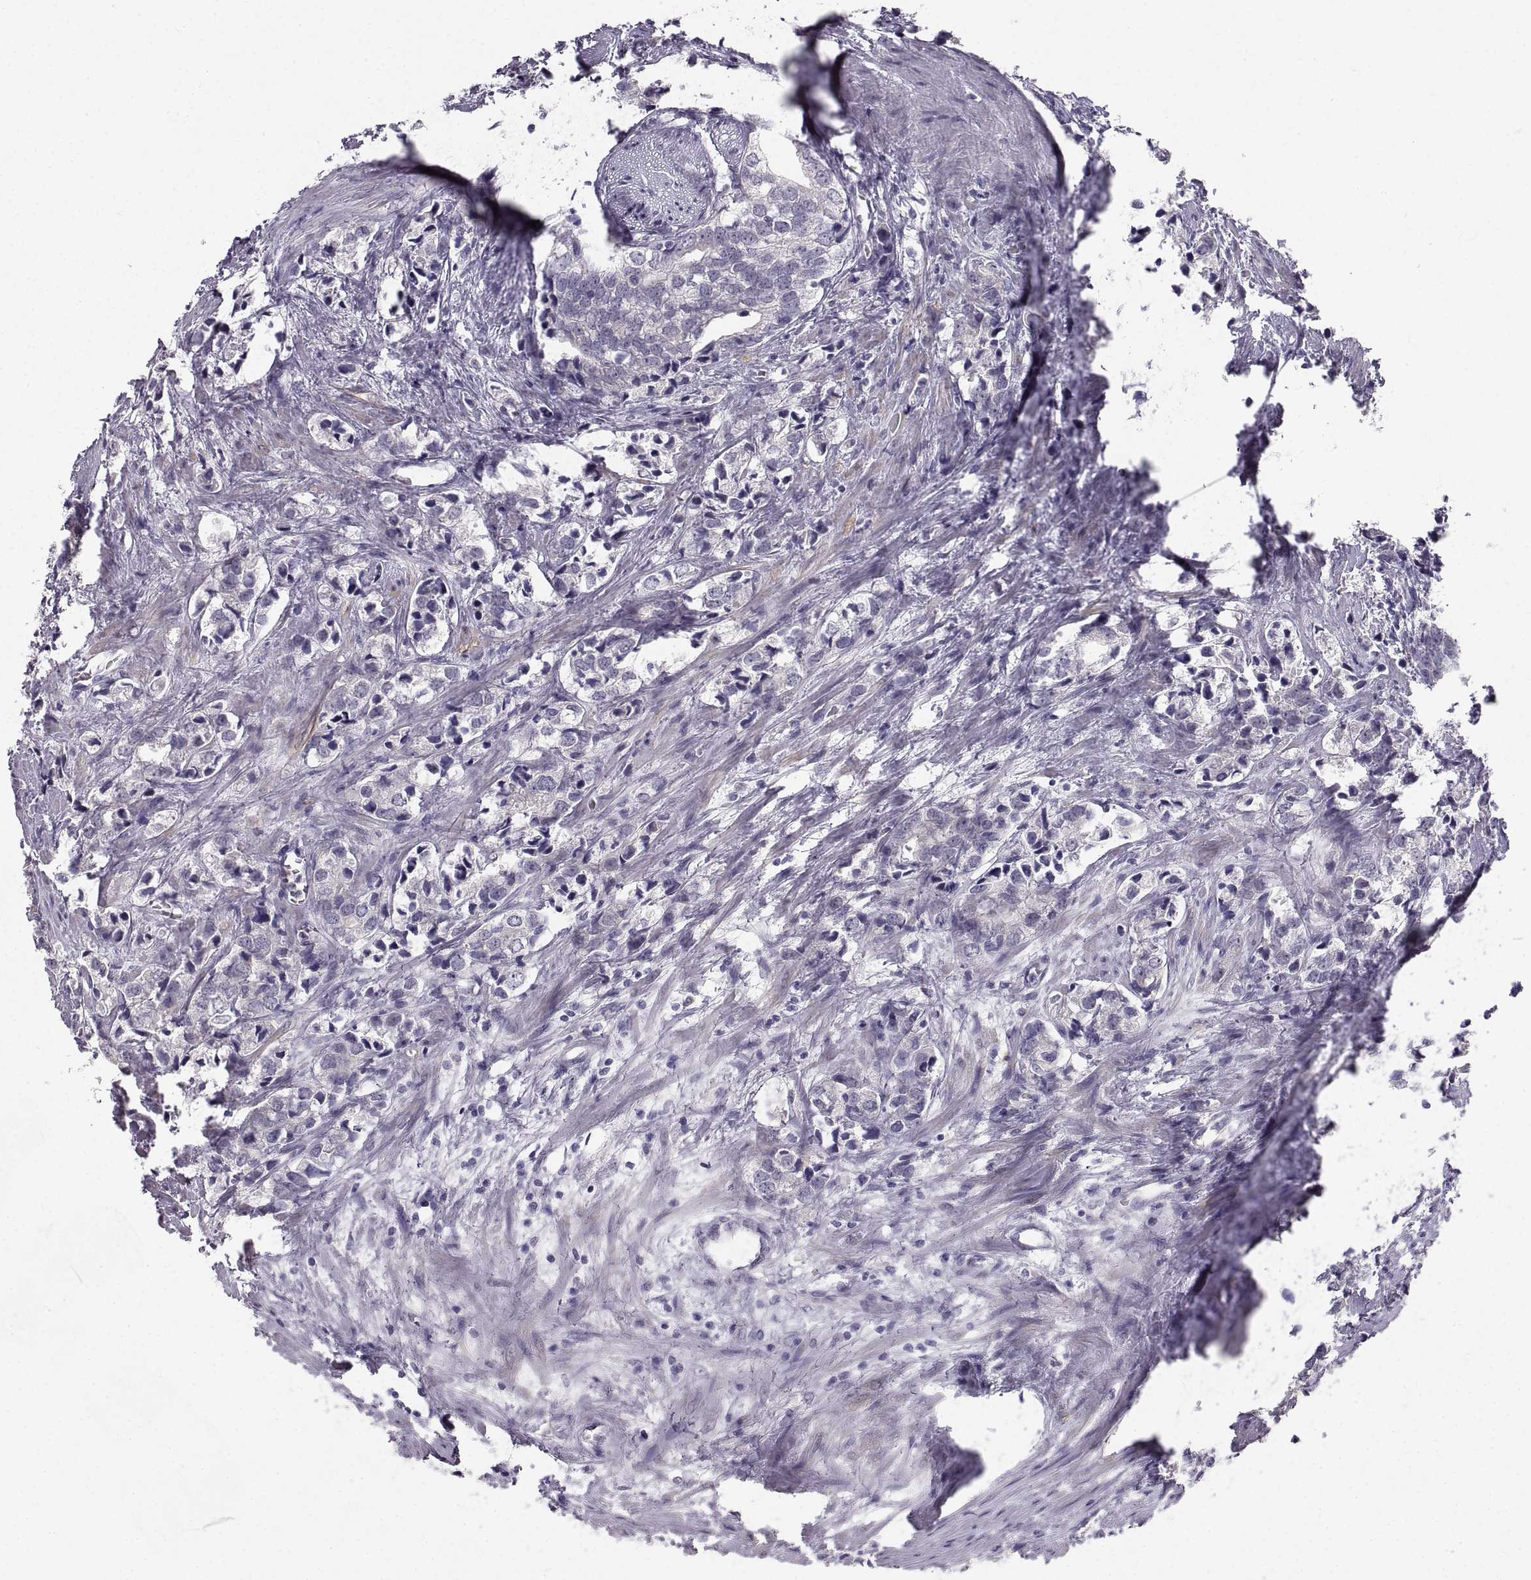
{"staining": {"intensity": "negative", "quantity": "none", "location": "none"}, "tissue": "prostate cancer", "cell_type": "Tumor cells", "image_type": "cancer", "snomed": [{"axis": "morphology", "description": "Adenocarcinoma, NOS"}, {"axis": "topography", "description": "Prostate and seminal vesicle, NOS"}], "caption": "Protein analysis of adenocarcinoma (prostate) demonstrates no significant expression in tumor cells.", "gene": "ZNF185", "patient": {"sex": "male", "age": 63}}